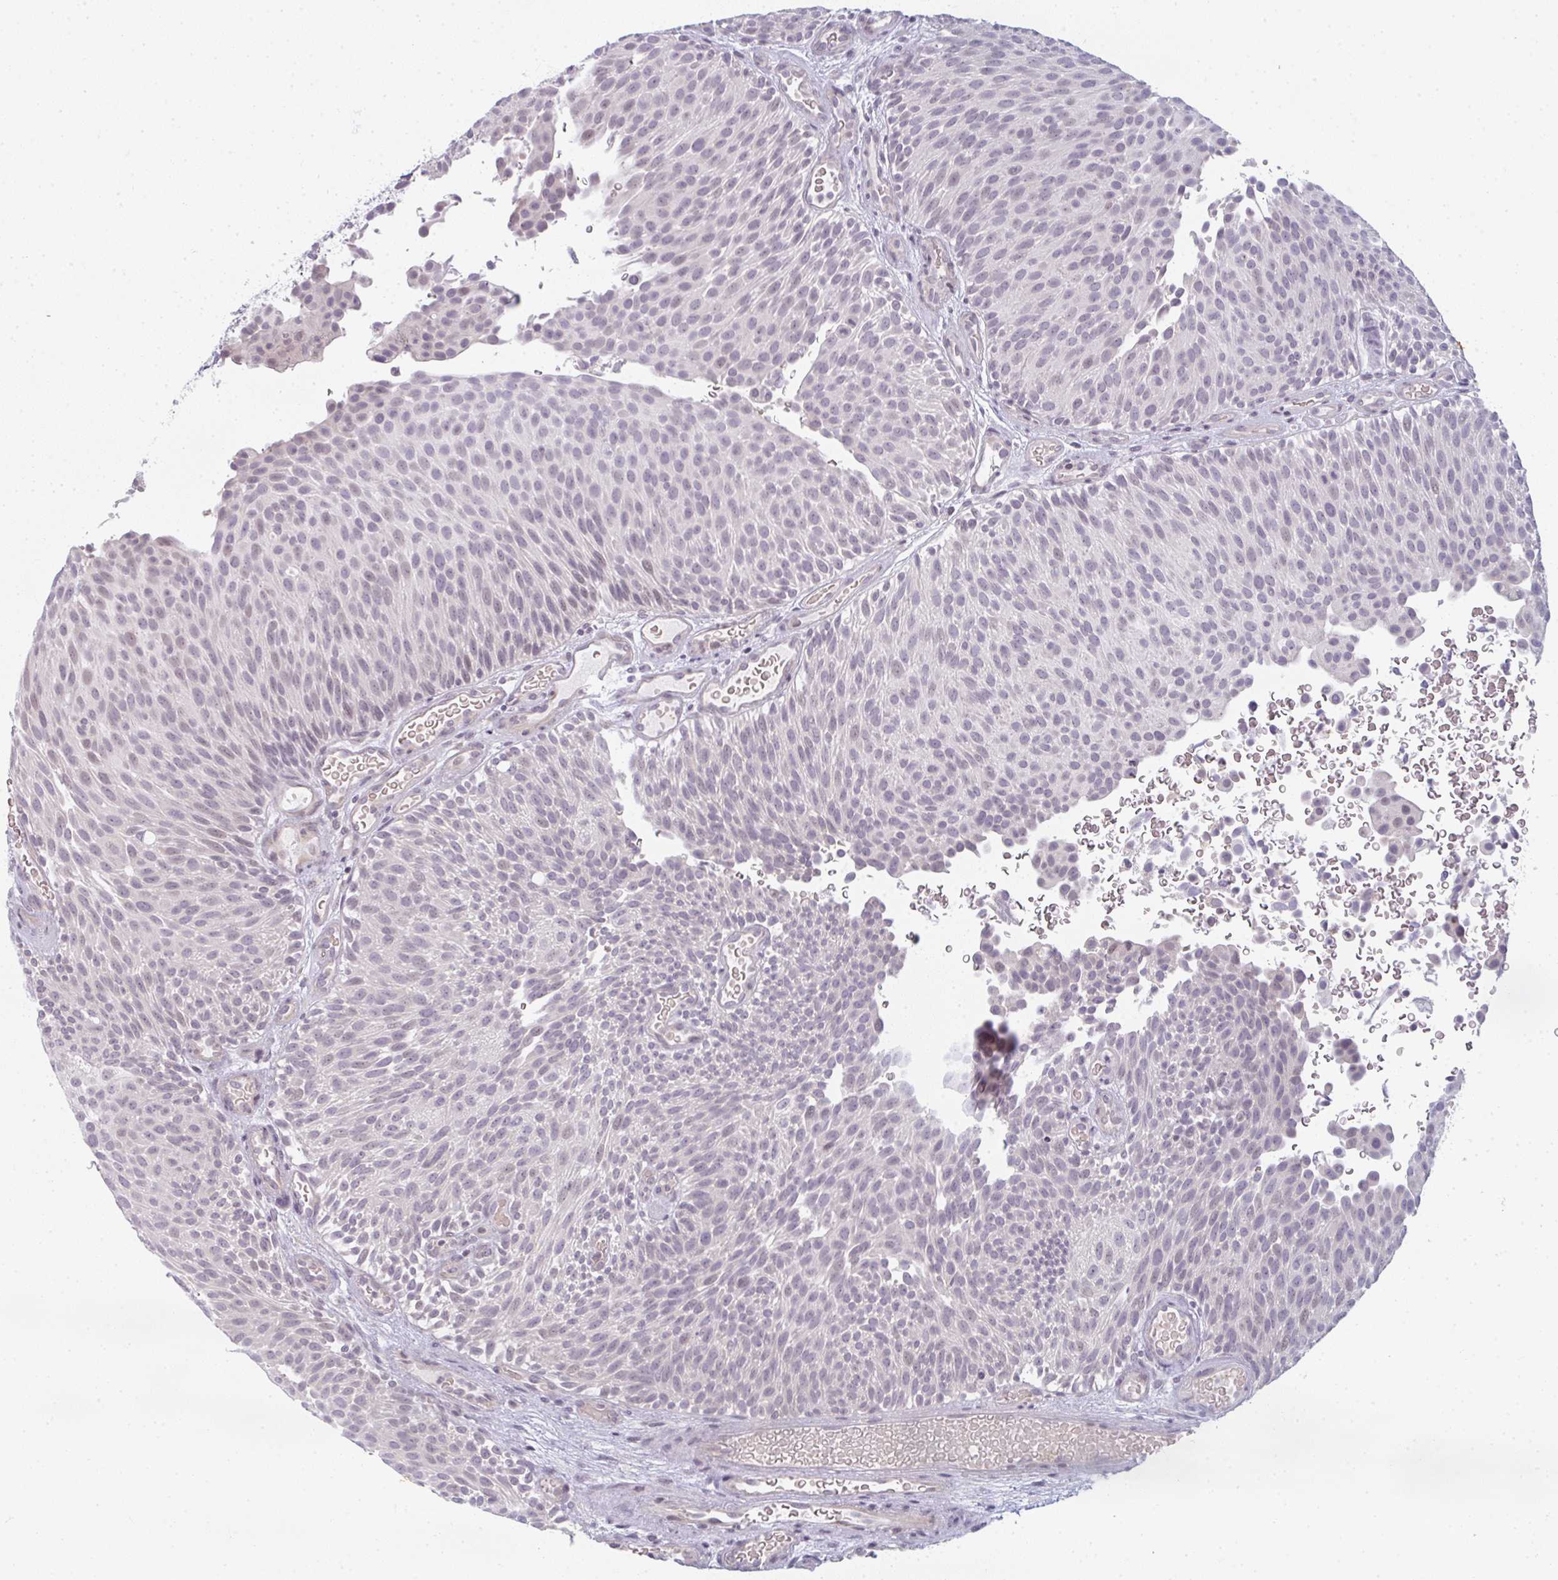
{"staining": {"intensity": "negative", "quantity": "none", "location": "none"}, "tissue": "urothelial cancer", "cell_type": "Tumor cells", "image_type": "cancer", "snomed": [{"axis": "morphology", "description": "Urothelial carcinoma, Low grade"}, {"axis": "topography", "description": "Urinary bladder"}], "caption": "Immunohistochemistry histopathology image of neoplastic tissue: human low-grade urothelial carcinoma stained with DAB (3,3'-diaminobenzidine) reveals no significant protein positivity in tumor cells.", "gene": "RBBP6", "patient": {"sex": "male", "age": 78}}